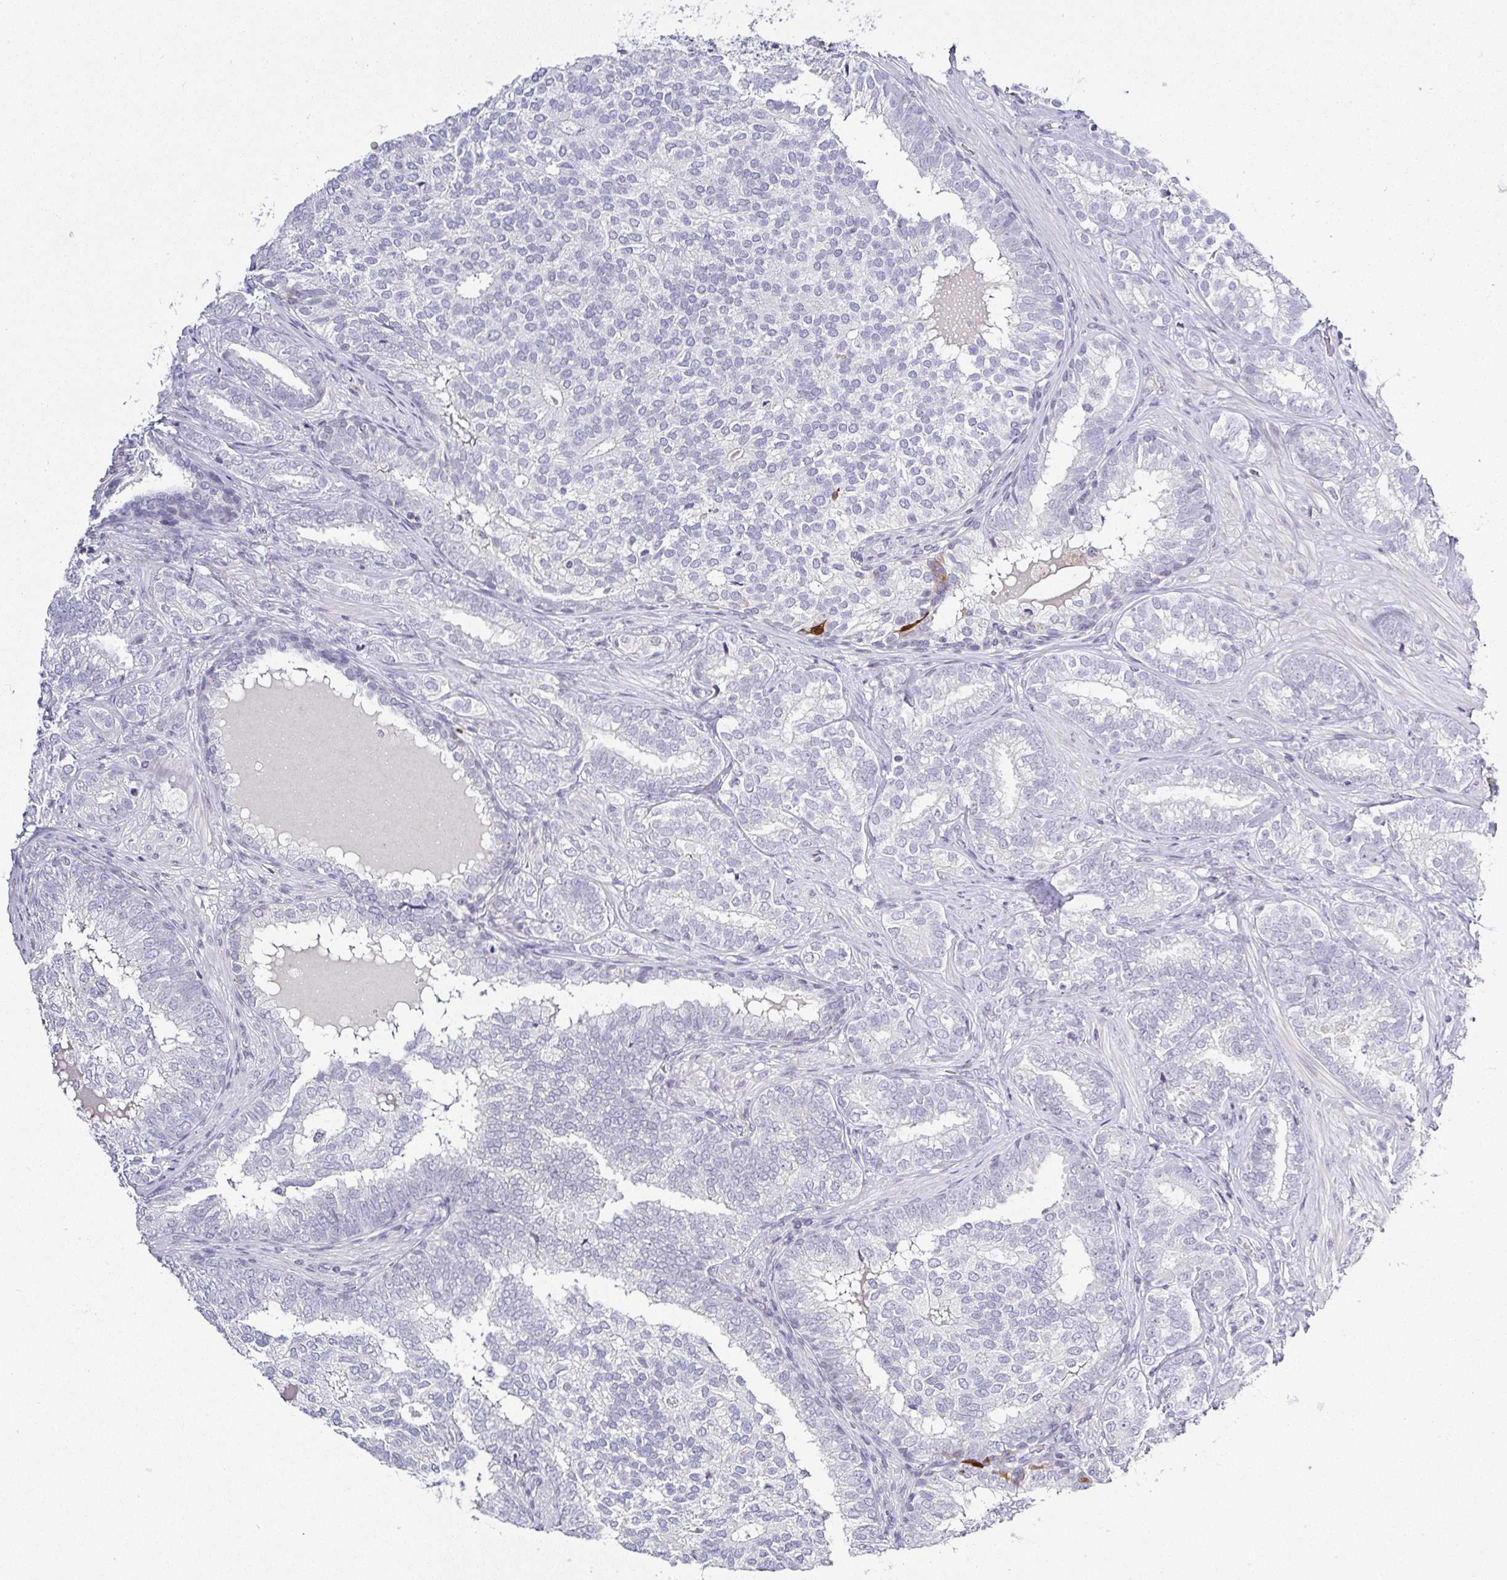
{"staining": {"intensity": "negative", "quantity": "none", "location": "none"}, "tissue": "prostate cancer", "cell_type": "Tumor cells", "image_type": "cancer", "snomed": [{"axis": "morphology", "description": "Adenocarcinoma, High grade"}, {"axis": "topography", "description": "Prostate"}], "caption": "Immunohistochemical staining of prostate cancer (high-grade adenocarcinoma) demonstrates no significant positivity in tumor cells. Nuclei are stained in blue.", "gene": "SERPINB3", "patient": {"sex": "male", "age": 72}}